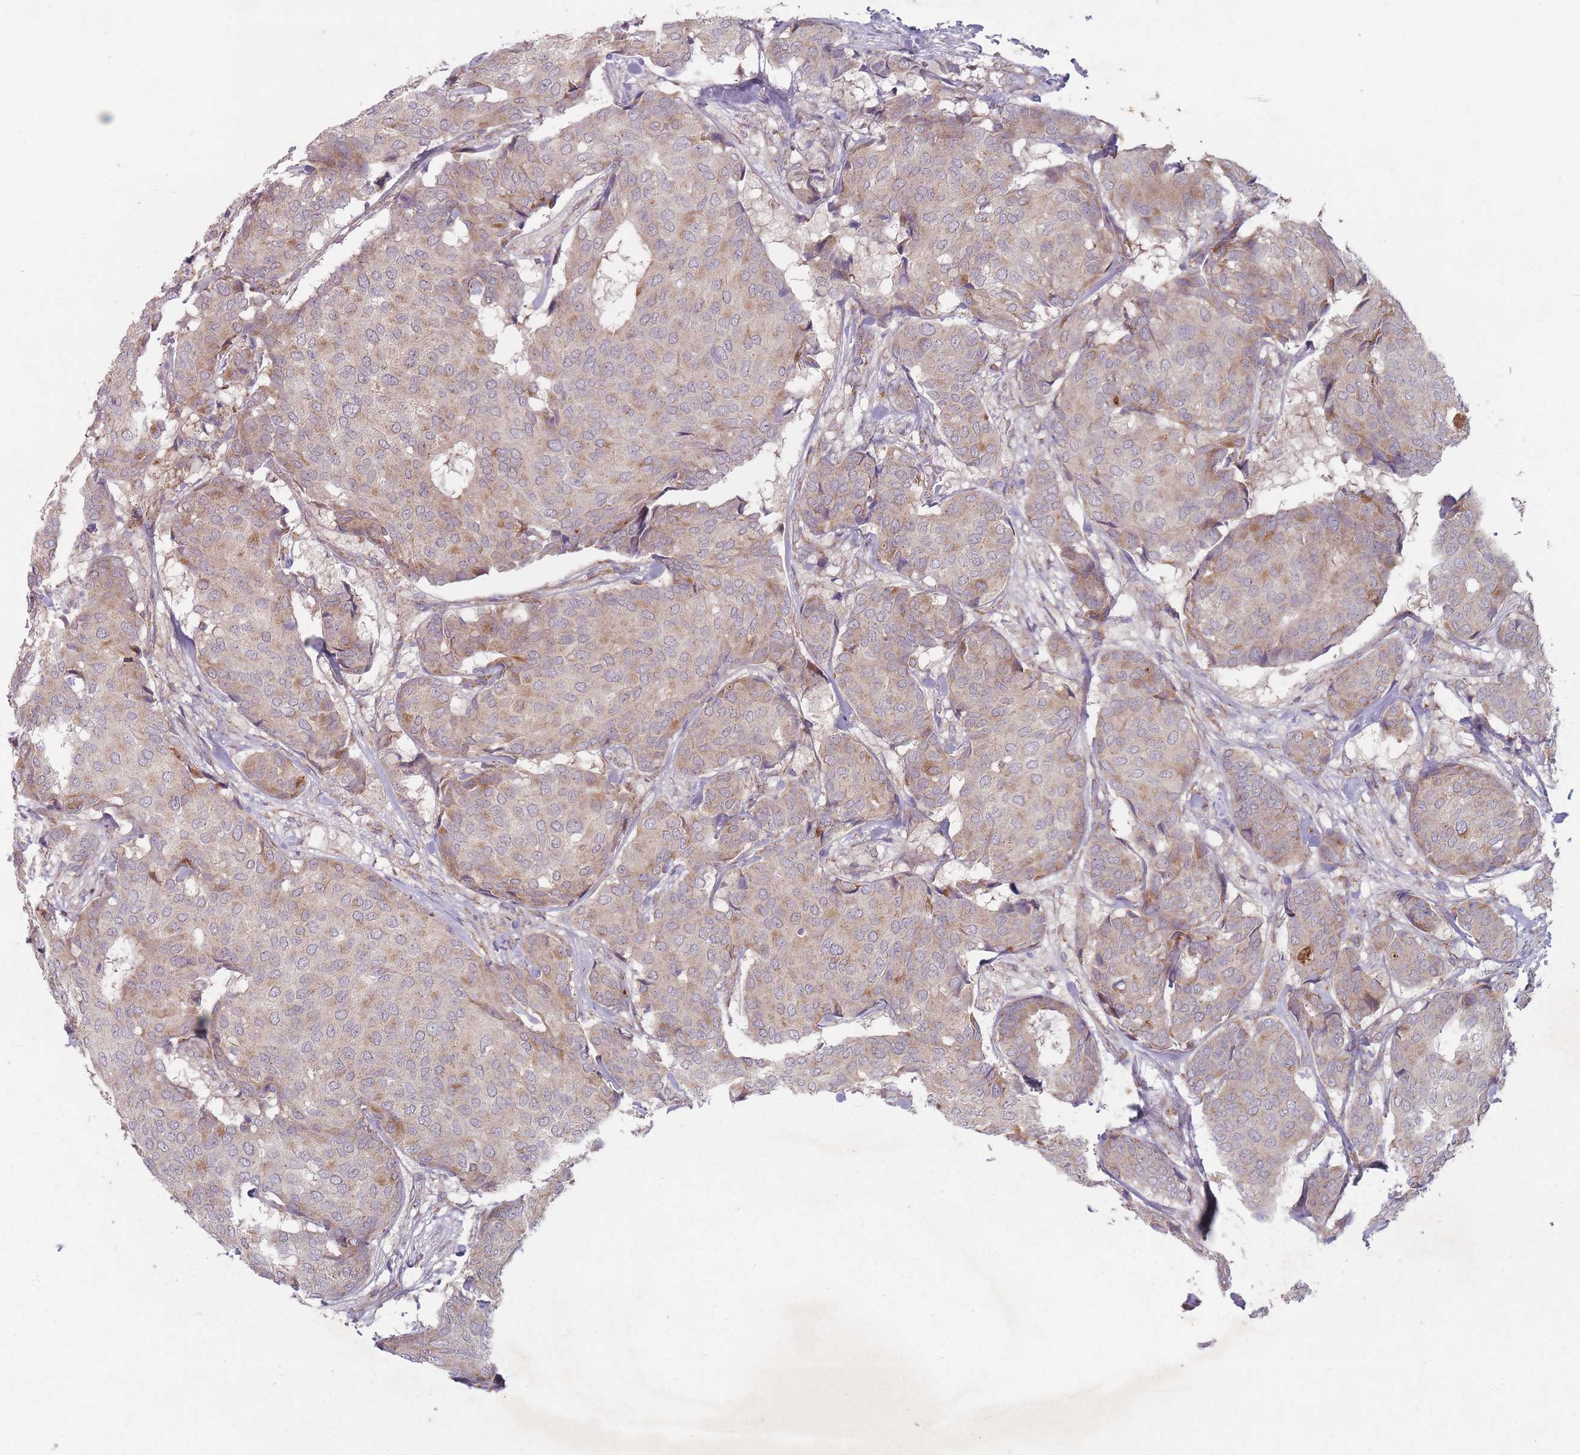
{"staining": {"intensity": "weak", "quantity": "25%-75%", "location": "cytoplasmic/membranous"}, "tissue": "breast cancer", "cell_type": "Tumor cells", "image_type": "cancer", "snomed": [{"axis": "morphology", "description": "Duct carcinoma"}, {"axis": "topography", "description": "Breast"}], "caption": "There is low levels of weak cytoplasmic/membranous staining in tumor cells of breast cancer (intraductal carcinoma), as demonstrated by immunohistochemical staining (brown color).", "gene": "OR10Q1", "patient": {"sex": "female", "age": 75}}